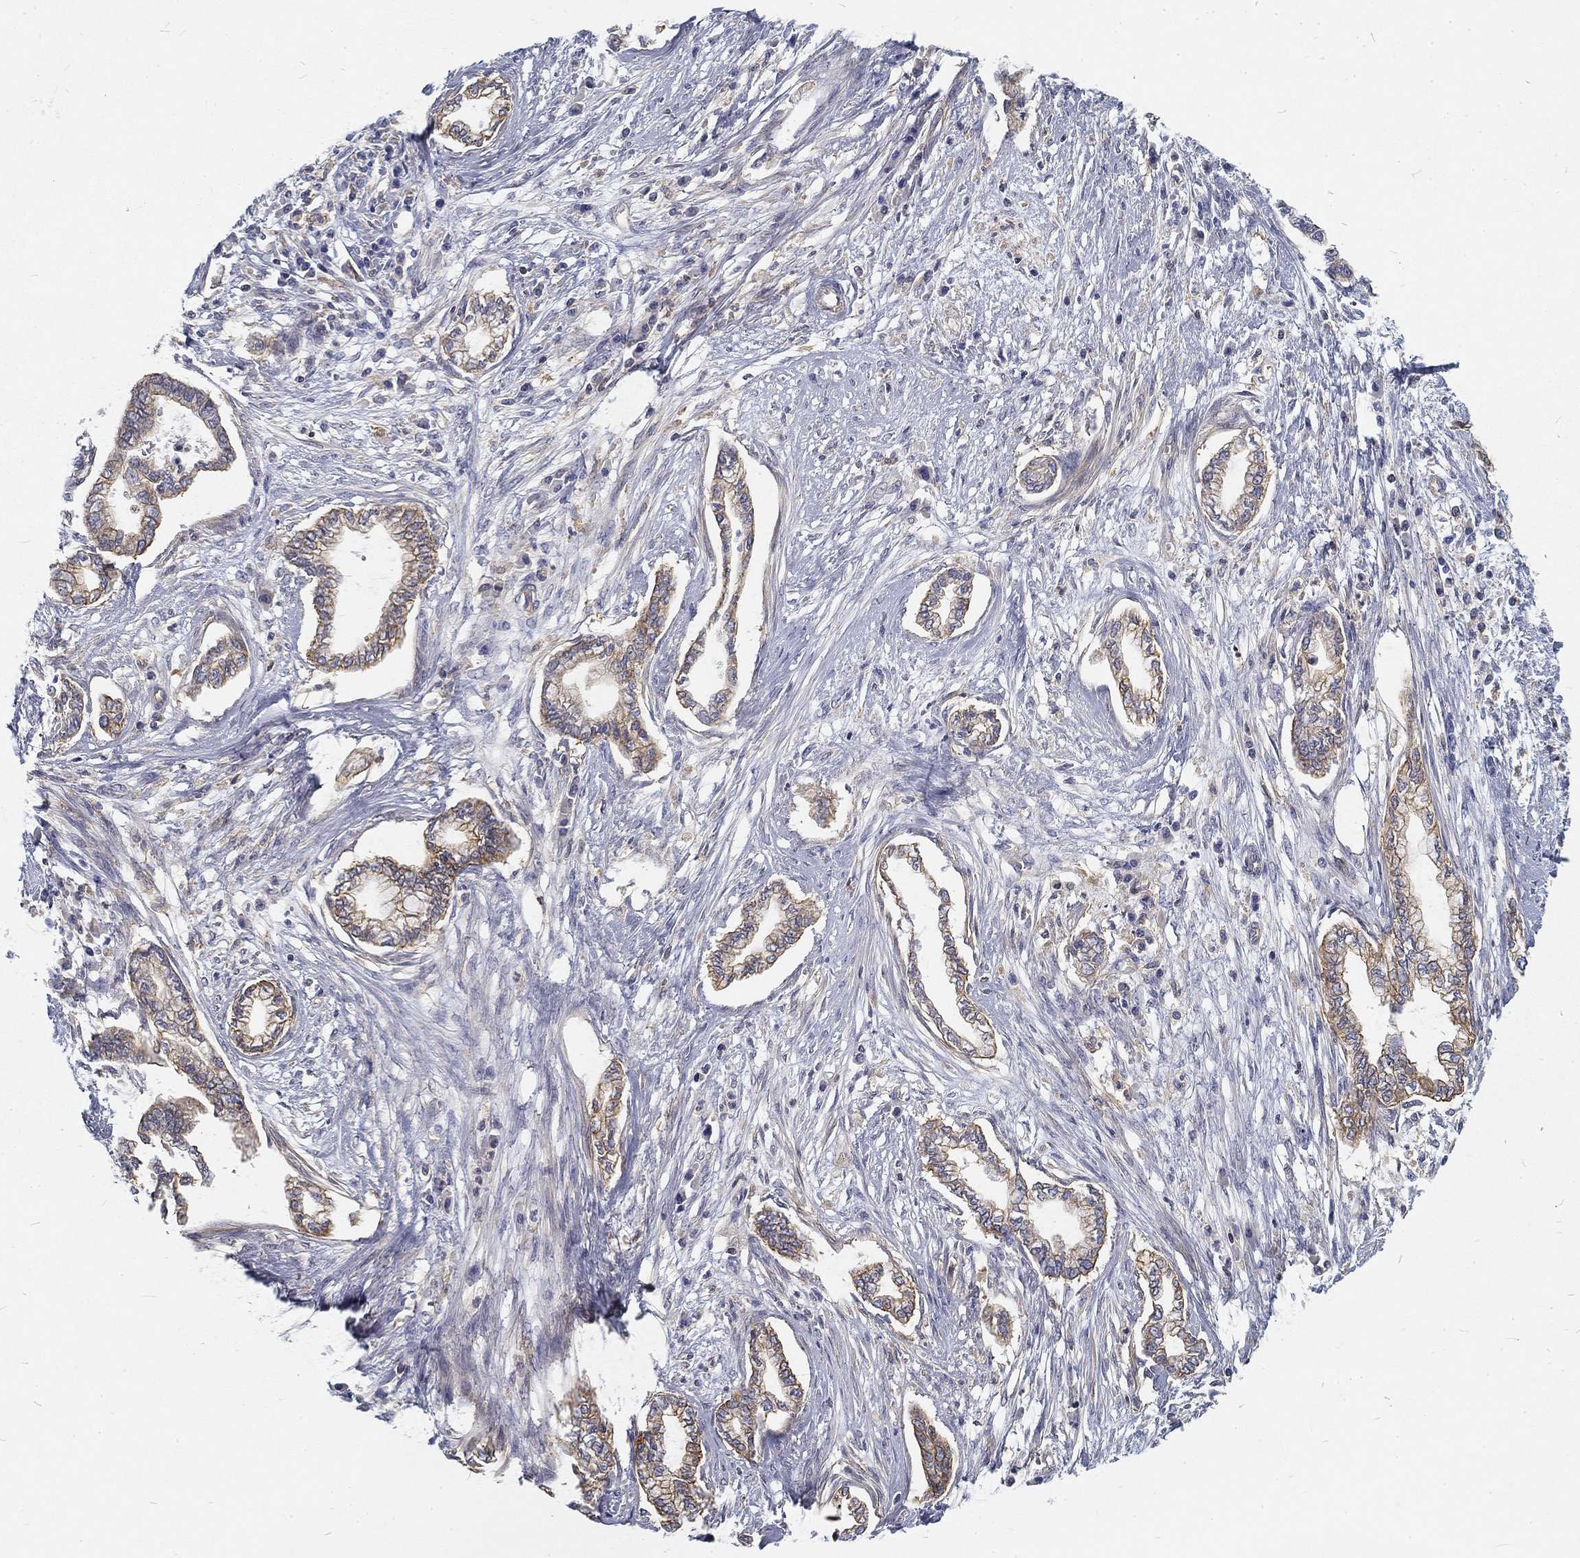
{"staining": {"intensity": "weak", "quantity": ">75%", "location": "cytoplasmic/membranous"}, "tissue": "cervical cancer", "cell_type": "Tumor cells", "image_type": "cancer", "snomed": [{"axis": "morphology", "description": "Adenocarcinoma, NOS"}, {"axis": "topography", "description": "Cervix"}], "caption": "Immunohistochemical staining of human cervical adenocarcinoma reveals low levels of weak cytoplasmic/membranous protein positivity in about >75% of tumor cells.", "gene": "MTMR11", "patient": {"sex": "female", "age": 62}}